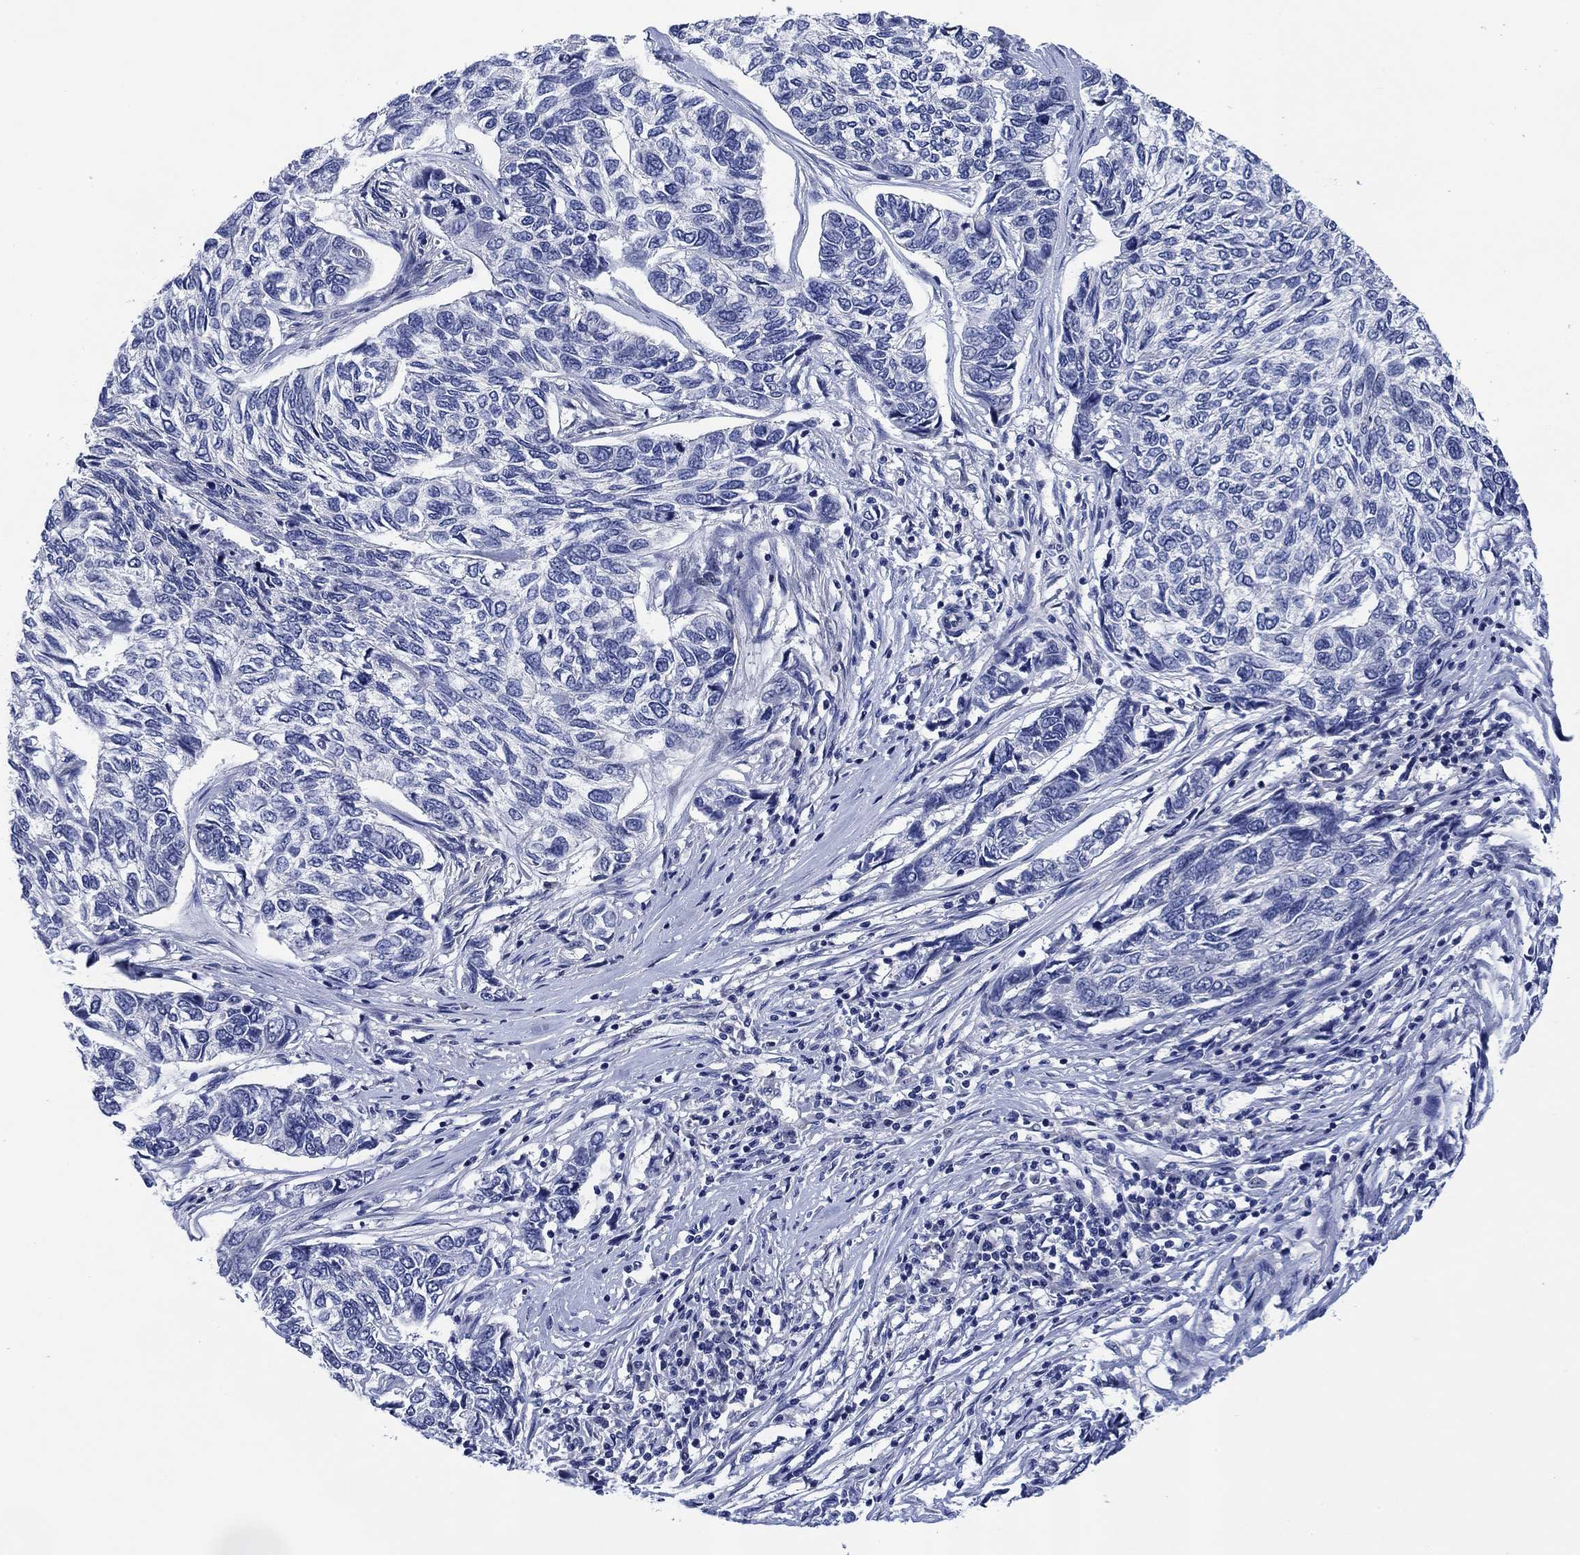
{"staining": {"intensity": "negative", "quantity": "none", "location": "none"}, "tissue": "skin cancer", "cell_type": "Tumor cells", "image_type": "cancer", "snomed": [{"axis": "morphology", "description": "Basal cell carcinoma"}, {"axis": "topography", "description": "Skin"}], "caption": "Immunohistochemistry photomicrograph of neoplastic tissue: skin cancer stained with DAB (3,3'-diaminobenzidine) exhibits no significant protein positivity in tumor cells.", "gene": "DAZL", "patient": {"sex": "female", "age": 65}}